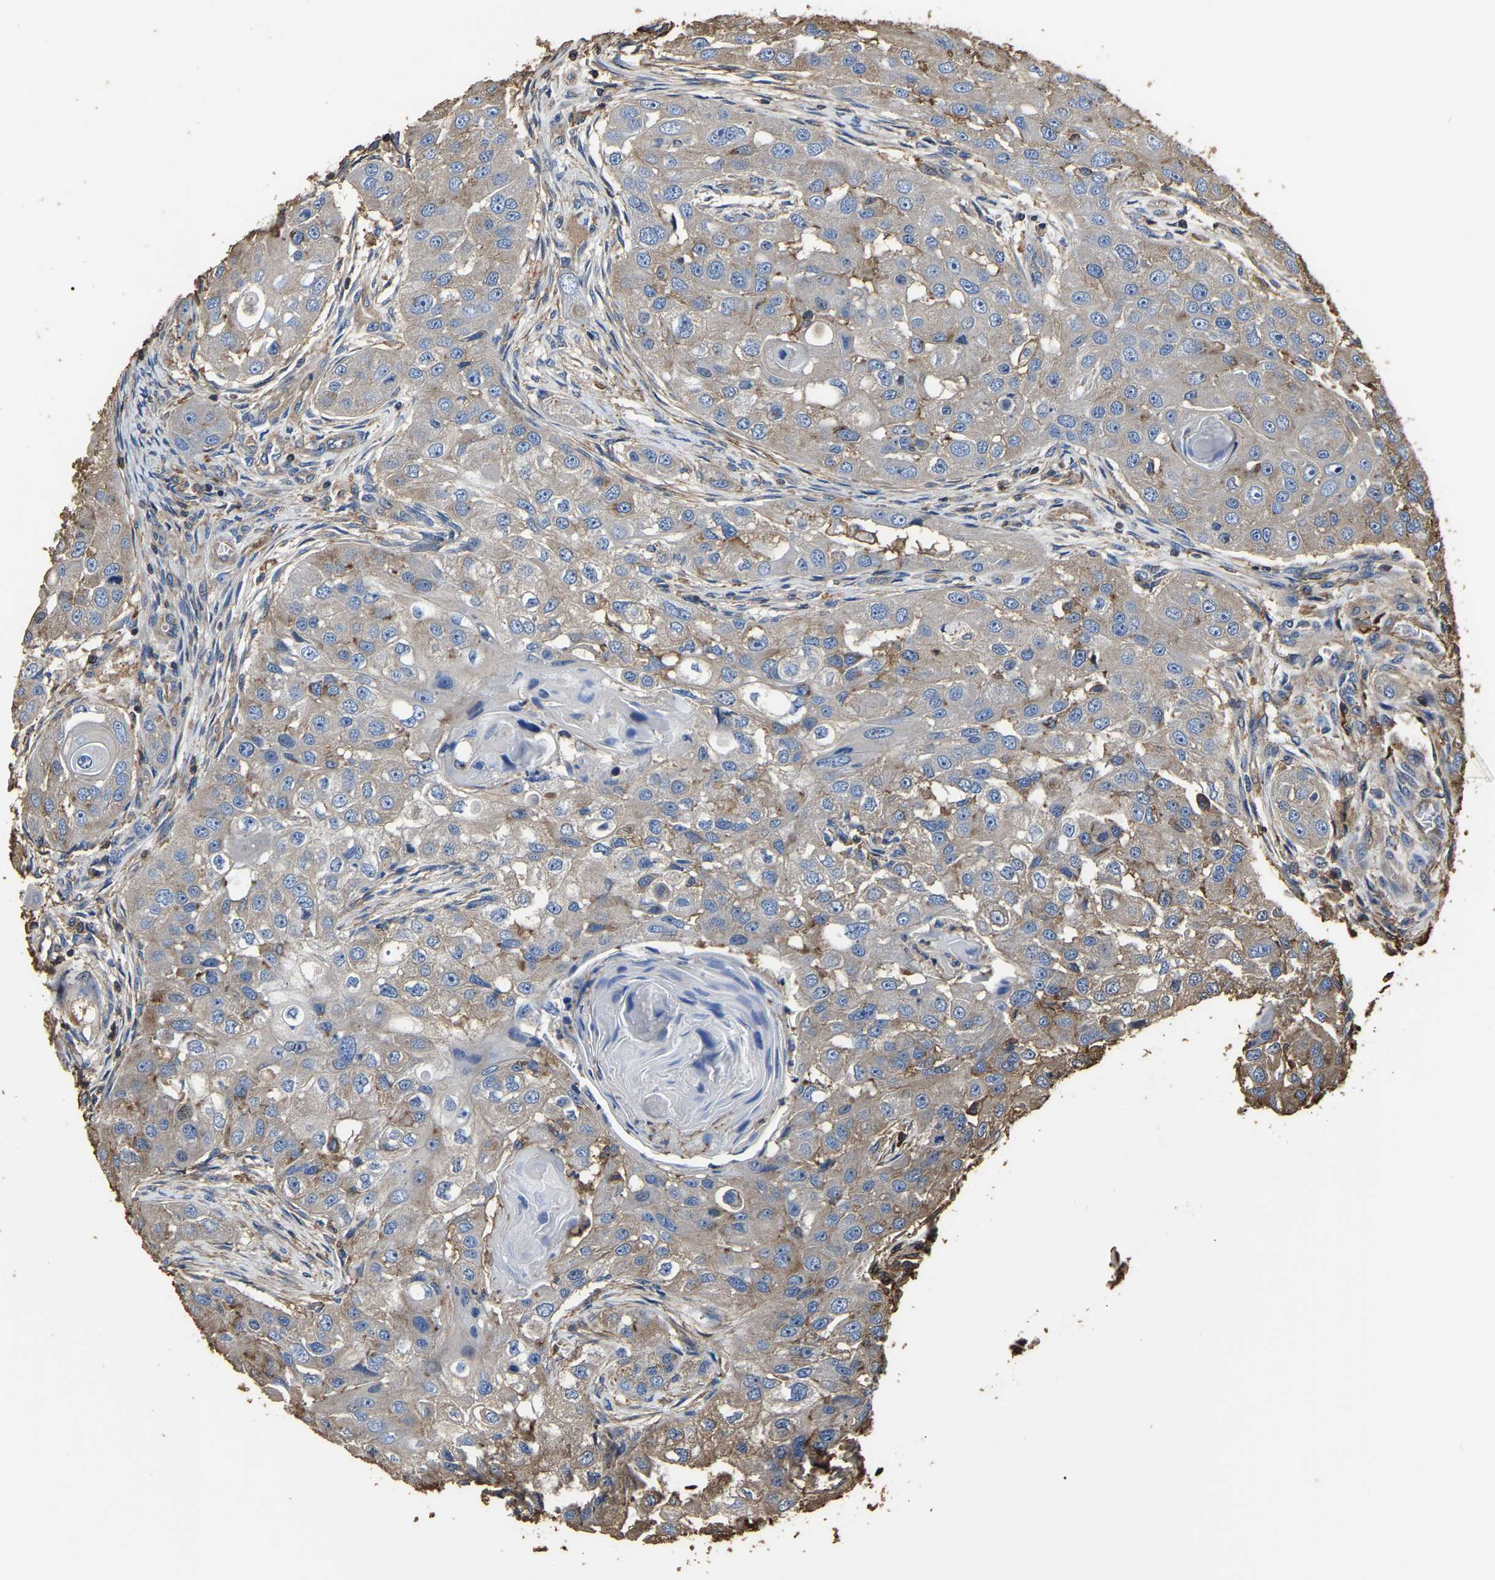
{"staining": {"intensity": "weak", "quantity": ">75%", "location": "cytoplasmic/membranous"}, "tissue": "head and neck cancer", "cell_type": "Tumor cells", "image_type": "cancer", "snomed": [{"axis": "morphology", "description": "Normal tissue, NOS"}, {"axis": "morphology", "description": "Squamous cell carcinoma, NOS"}, {"axis": "topography", "description": "Skeletal muscle"}, {"axis": "topography", "description": "Head-Neck"}], "caption": "Immunohistochemistry (IHC) photomicrograph of neoplastic tissue: head and neck cancer (squamous cell carcinoma) stained using immunohistochemistry (IHC) demonstrates low levels of weak protein expression localized specifically in the cytoplasmic/membranous of tumor cells, appearing as a cytoplasmic/membranous brown color.", "gene": "ARMT1", "patient": {"sex": "male", "age": 51}}